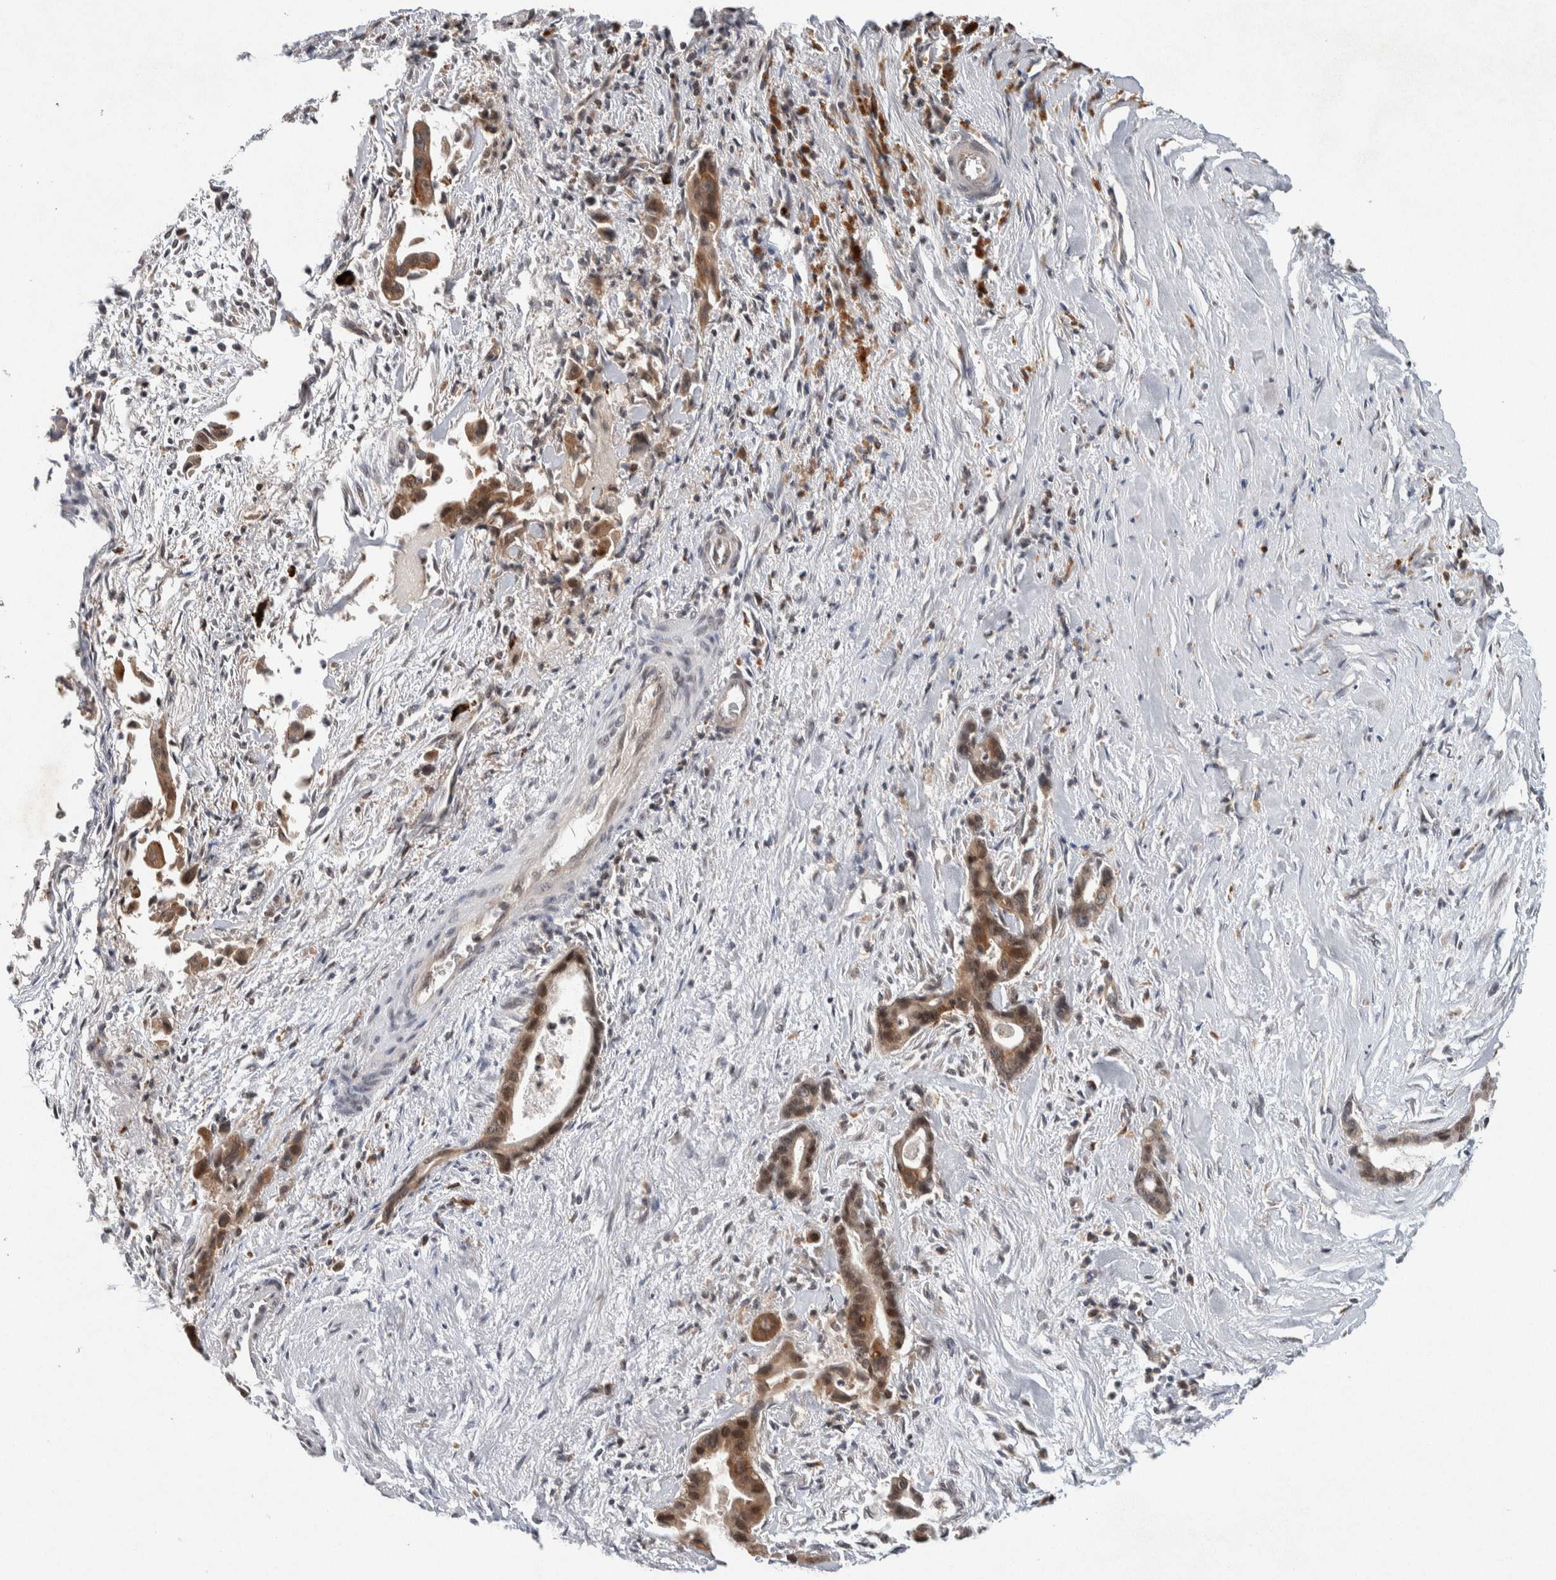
{"staining": {"intensity": "weak", "quantity": ">75%", "location": "cytoplasmic/membranous,nuclear"}, "tissue": "liver cancer", "cell_type": "Tumor cells", "image_type": "cancer", "snomed": [{"axis": "morphology", "description": "Cholangiocarcinoma"}, {"axis": "topography", "description": "Liver"}], "caption": "Cholangiocarcinoma (liver) stained for a protein reveals weak cytoplasmic/membranous and nuclear positivity in tumor cells.", "gene": "KCNK1", "patient": {"sex": "female", "age": 55}}